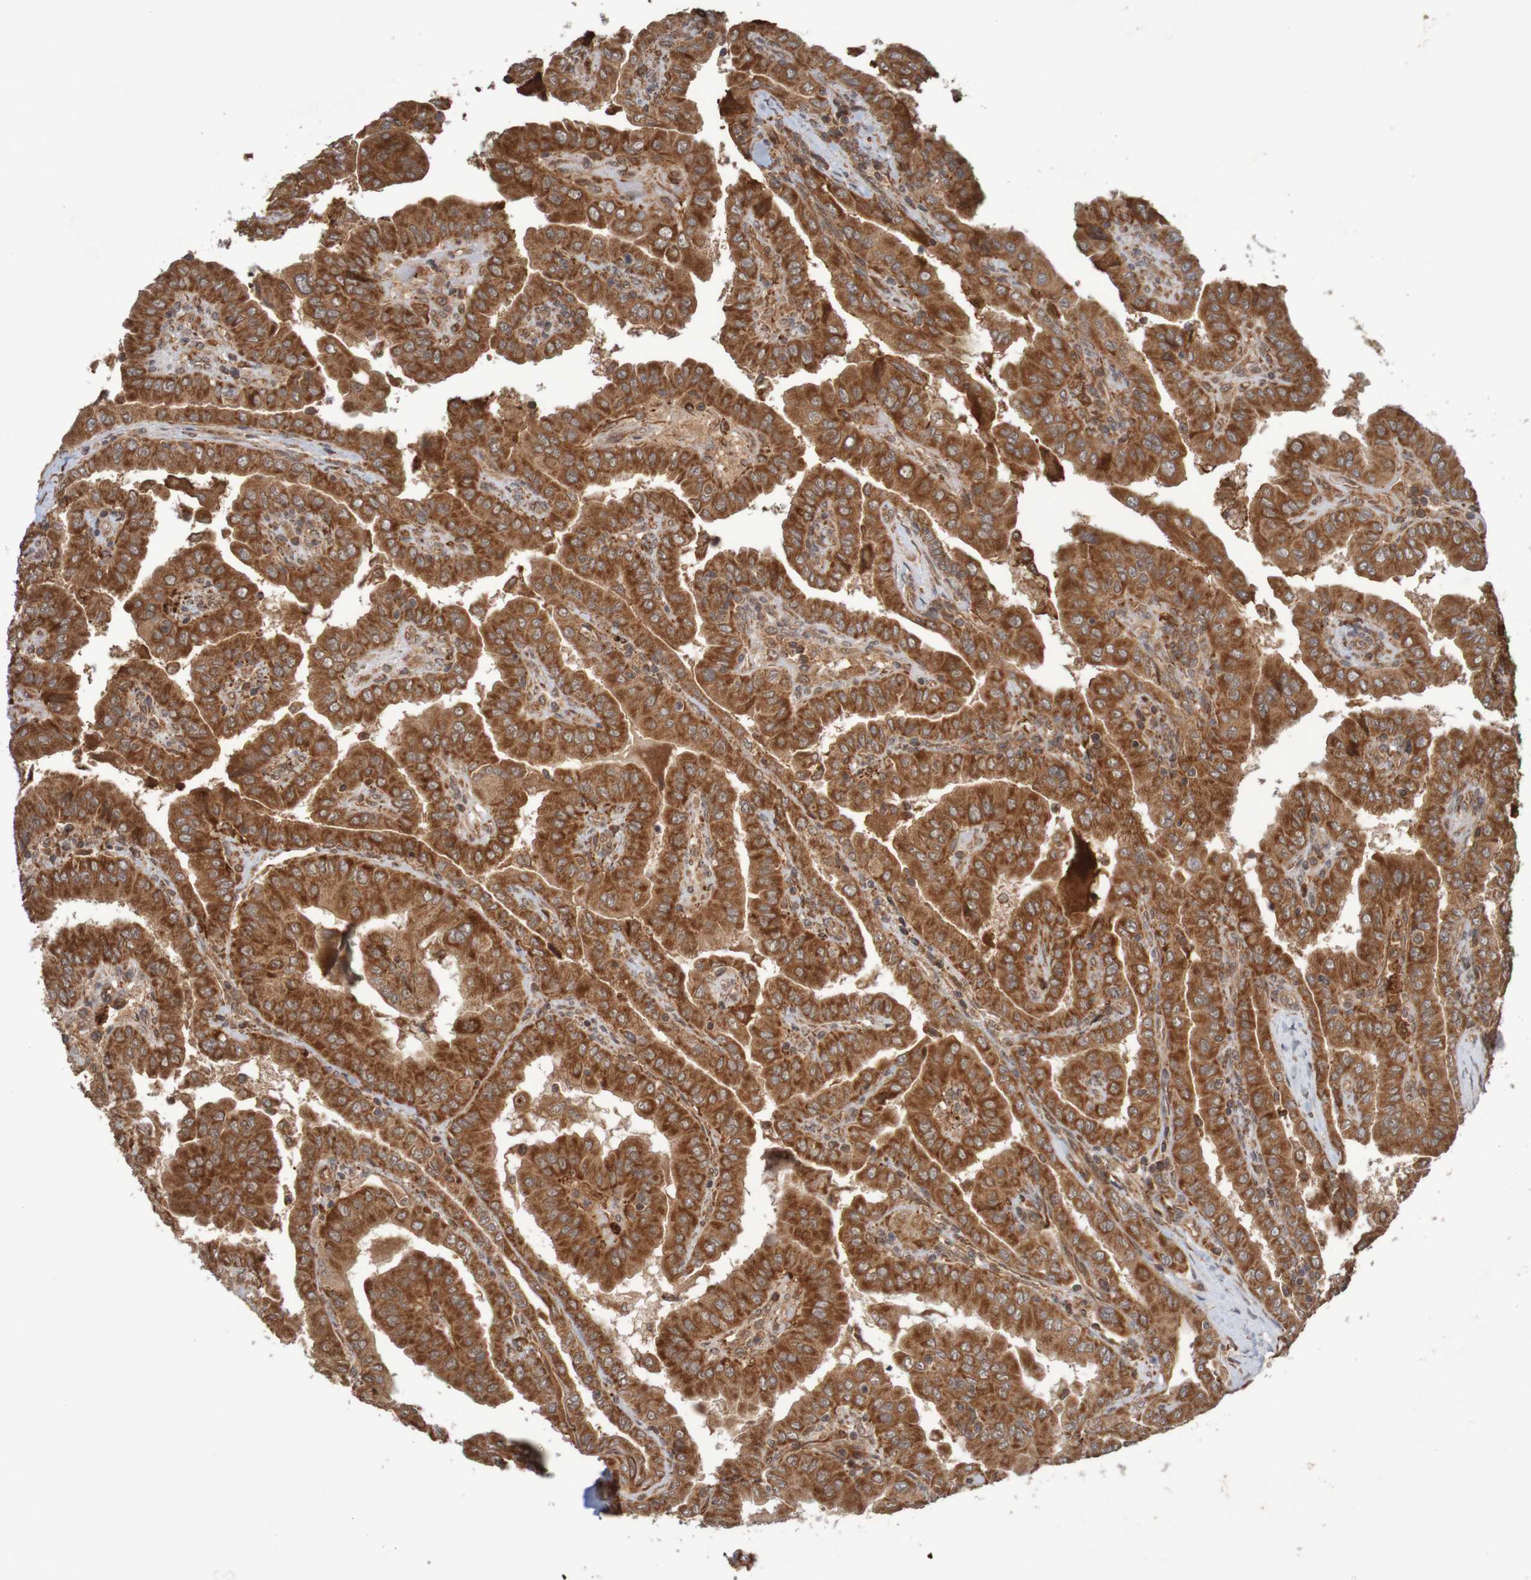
{"staining": {"intensity": "strong", "quantity": ">75%", "location": "cytoplasmic/membranous"}, "tissue": "thyroid cancer", "cell_type": "Tumor cells", "image_type": "cancer", "snomed": [{"axis": "morphology", "description": "Papillary adenocarcinoma, NOS"}, {"axis": "topography", "description": "Thyroid gland"}], "caption": "The image reveals immunohistochemical staining of thyroid papillary adenocarcinoma. There is strong cytoplasmic/membranous staining is identified in approximately >75% of tumor cells.", "gene": "MRPL52", "patient": {"sex": "male", "age": 33}}